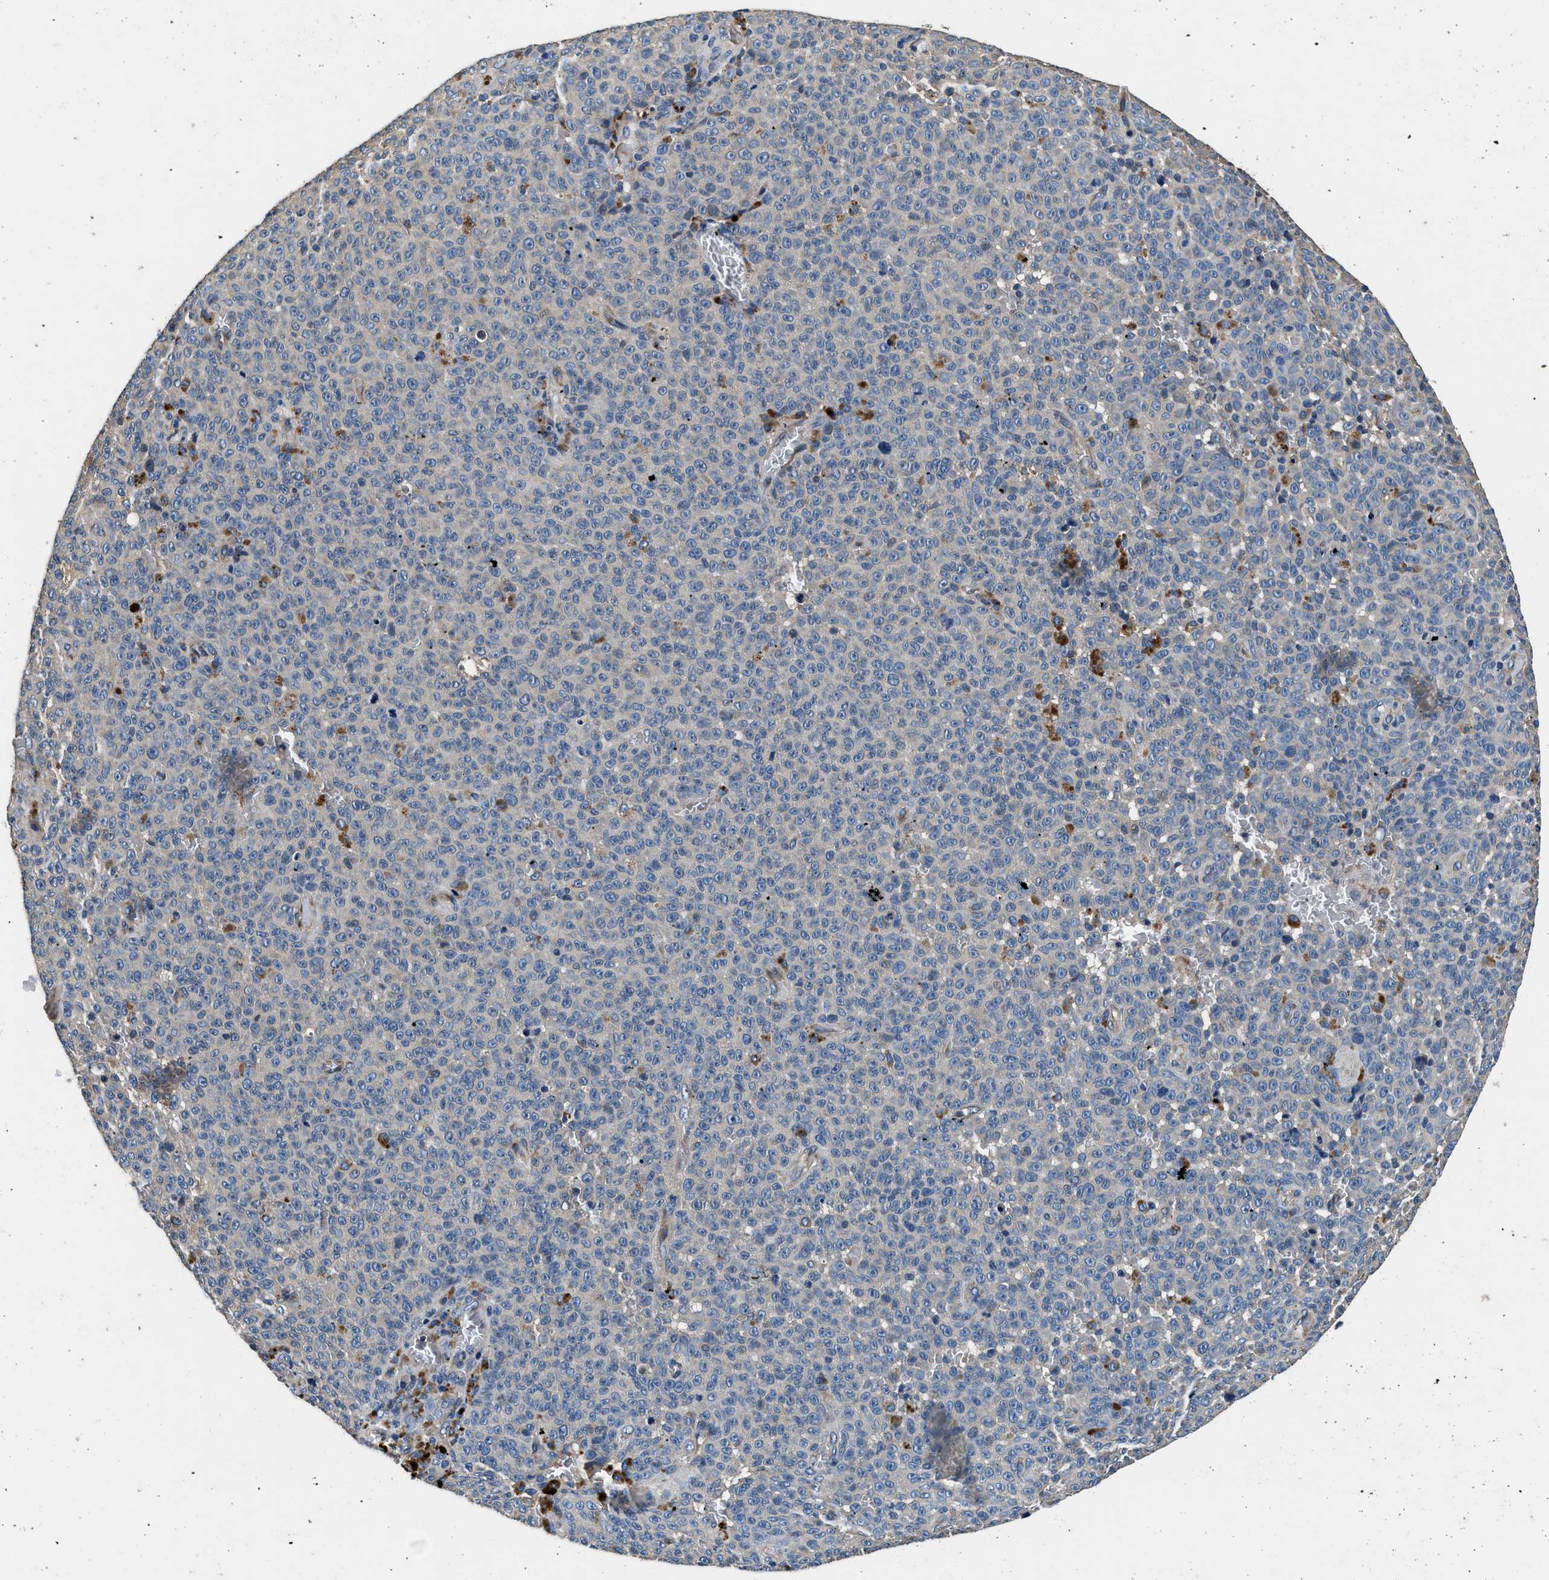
{"staining": {"intensity": "negative", "quantity": "none", "location": "none"}, "tissue": "melanoma", "cell_type": "Tumor cells", "image_type": "cancer", "snomed": [{"axis": "morphology", "description": "Malignant melanoma, NOS"}, {"axis": "topography", "description": "Skin"}], "caption": "An image of human malignant melanoma is negative for staining in tumor cells.", "gene": "DHRS7B", "patient": {"sex": "female", "age": 82}}